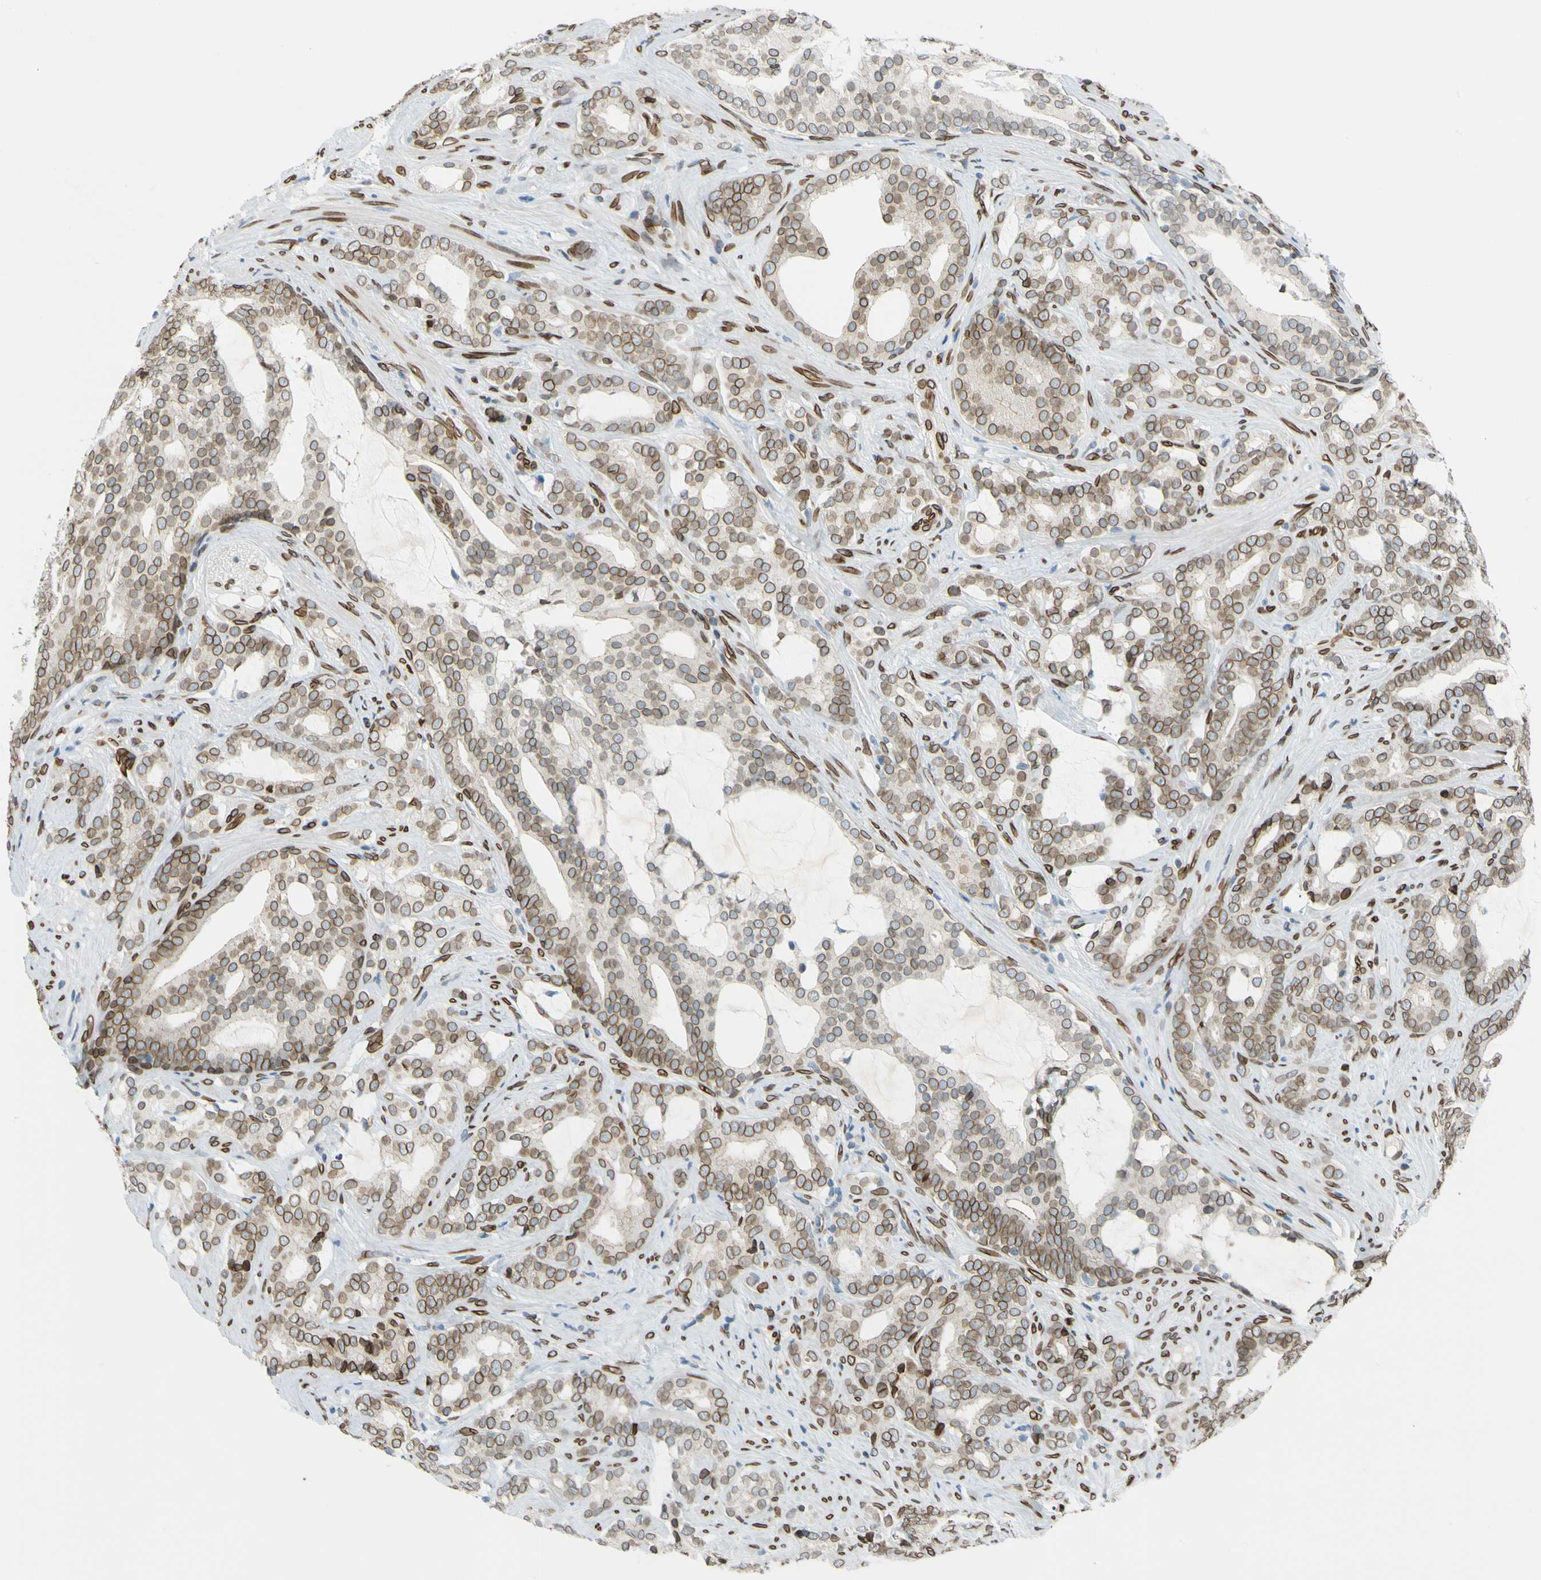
{"staining": {"intensity": "moderate", "quantity": ">75%", "location": "cytoplasmic/membranous,nuclear"}, "tissue": "prostate cancer", "cell_type": "Tumor cells", "image_type": "cancer", "snomed": [{"axis": "morphology", "description": "Adenocarcinoma, Low grade"}, {"axis": "topography", "description": "Prostate"}], "caption": "This micrograph exhibits IHC staining of prostate low-grade adenocarcinoma, with medium moderate cytoplasmic/membranous and nuclear expression in about >75% of tumor cells.", "gene": "SUN1", "patient": {"sex": "male", "age": 58}}